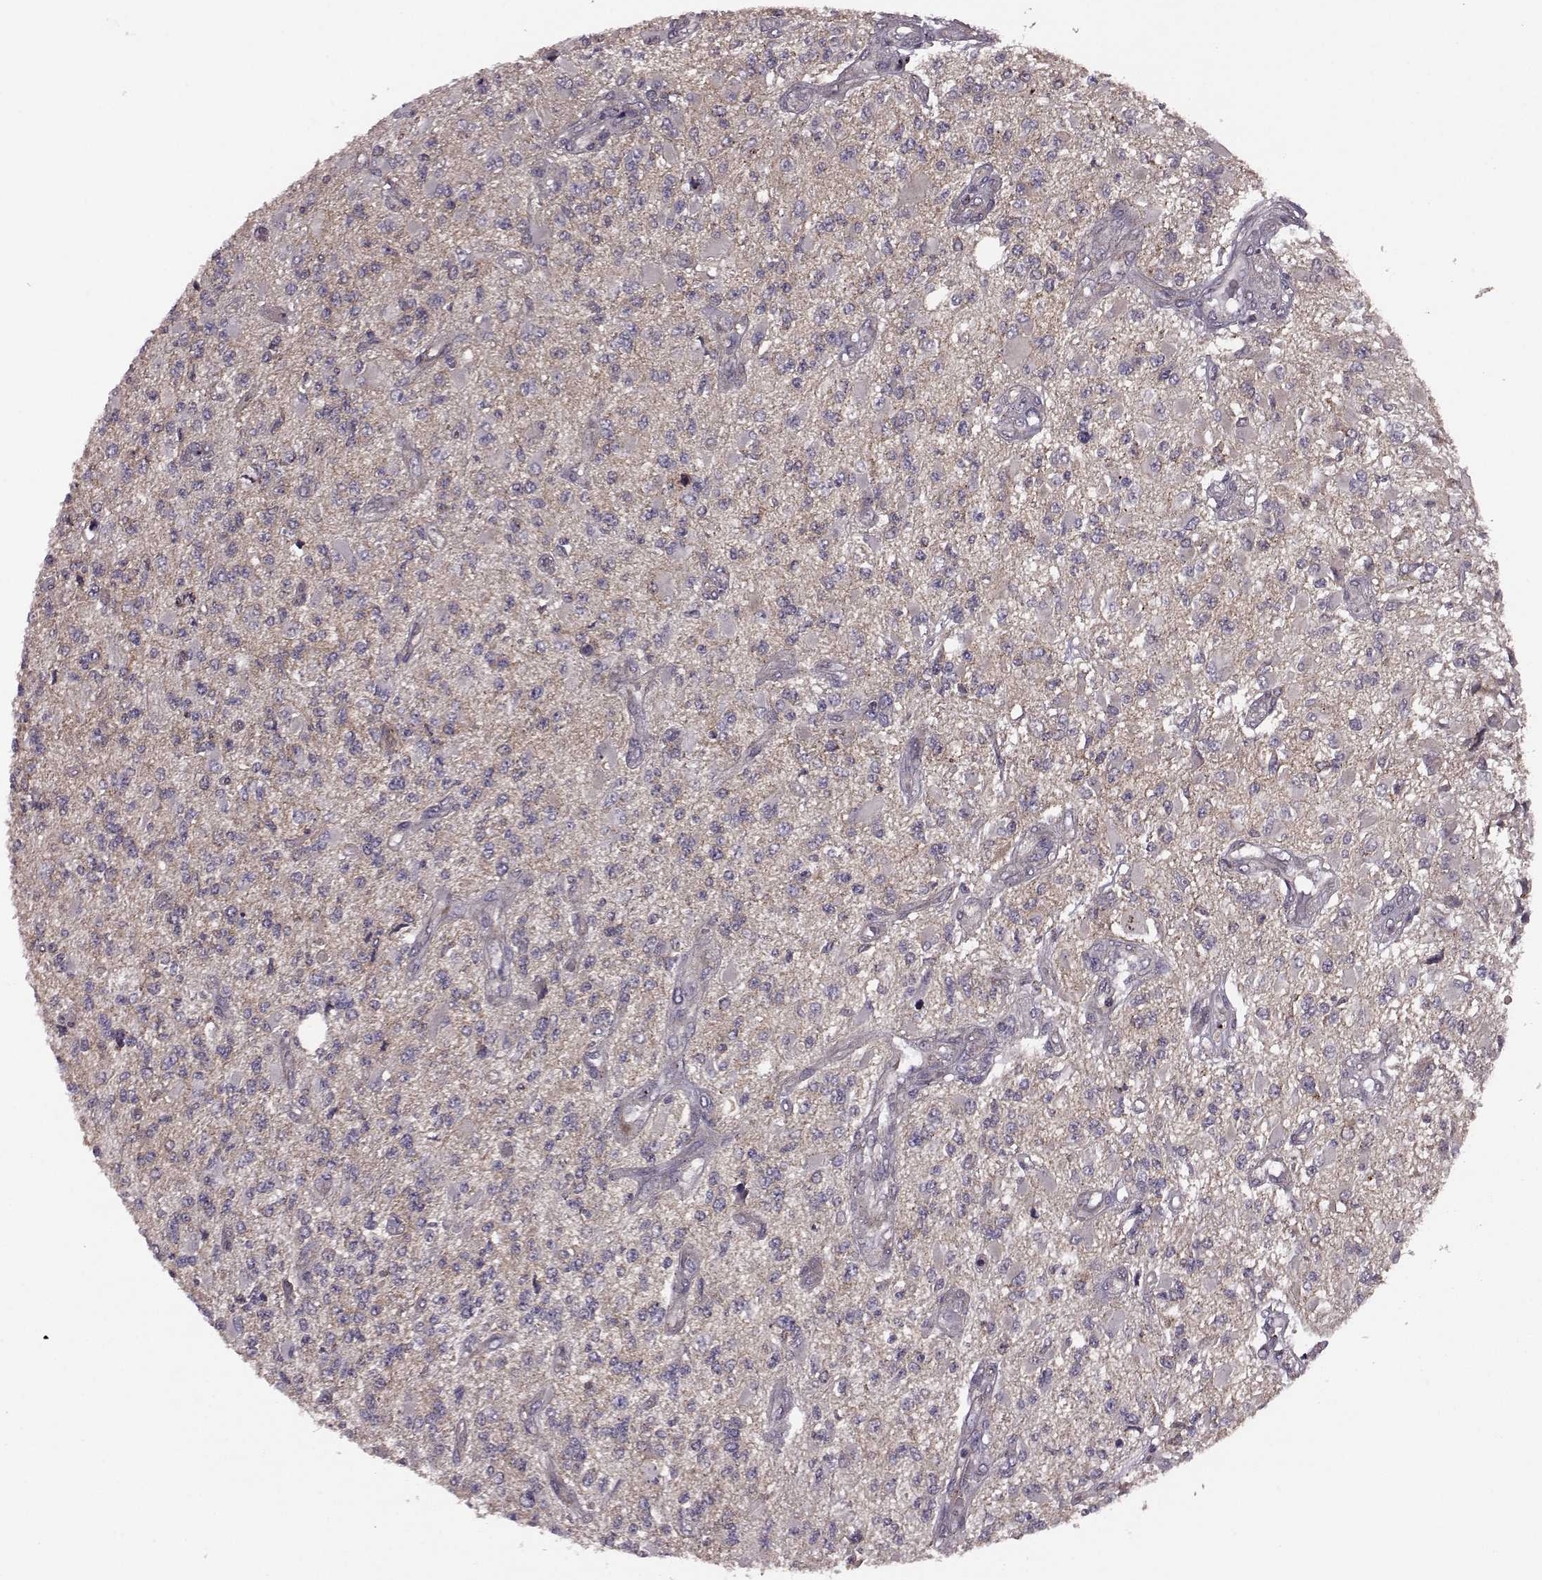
{"staining": {"intensity": "negative", "quantity": "none", "location": "none"}, "tissue": "glioma", "cell_type": "Tumor cells", "image_type": "cancer", "snomed": [{"axis": "morphology", "description": "Glioma, malignant, High grade"}, {"axis": "topography", "description": "Brain"}], "caption": "High power microscopy histopathology image of an IHC micrograph of malignant glioma (high-grade), revealing no significant expression in tumor cells.", "gene": "FNIP2", "patient": {"sex": "female", "age": 63}}